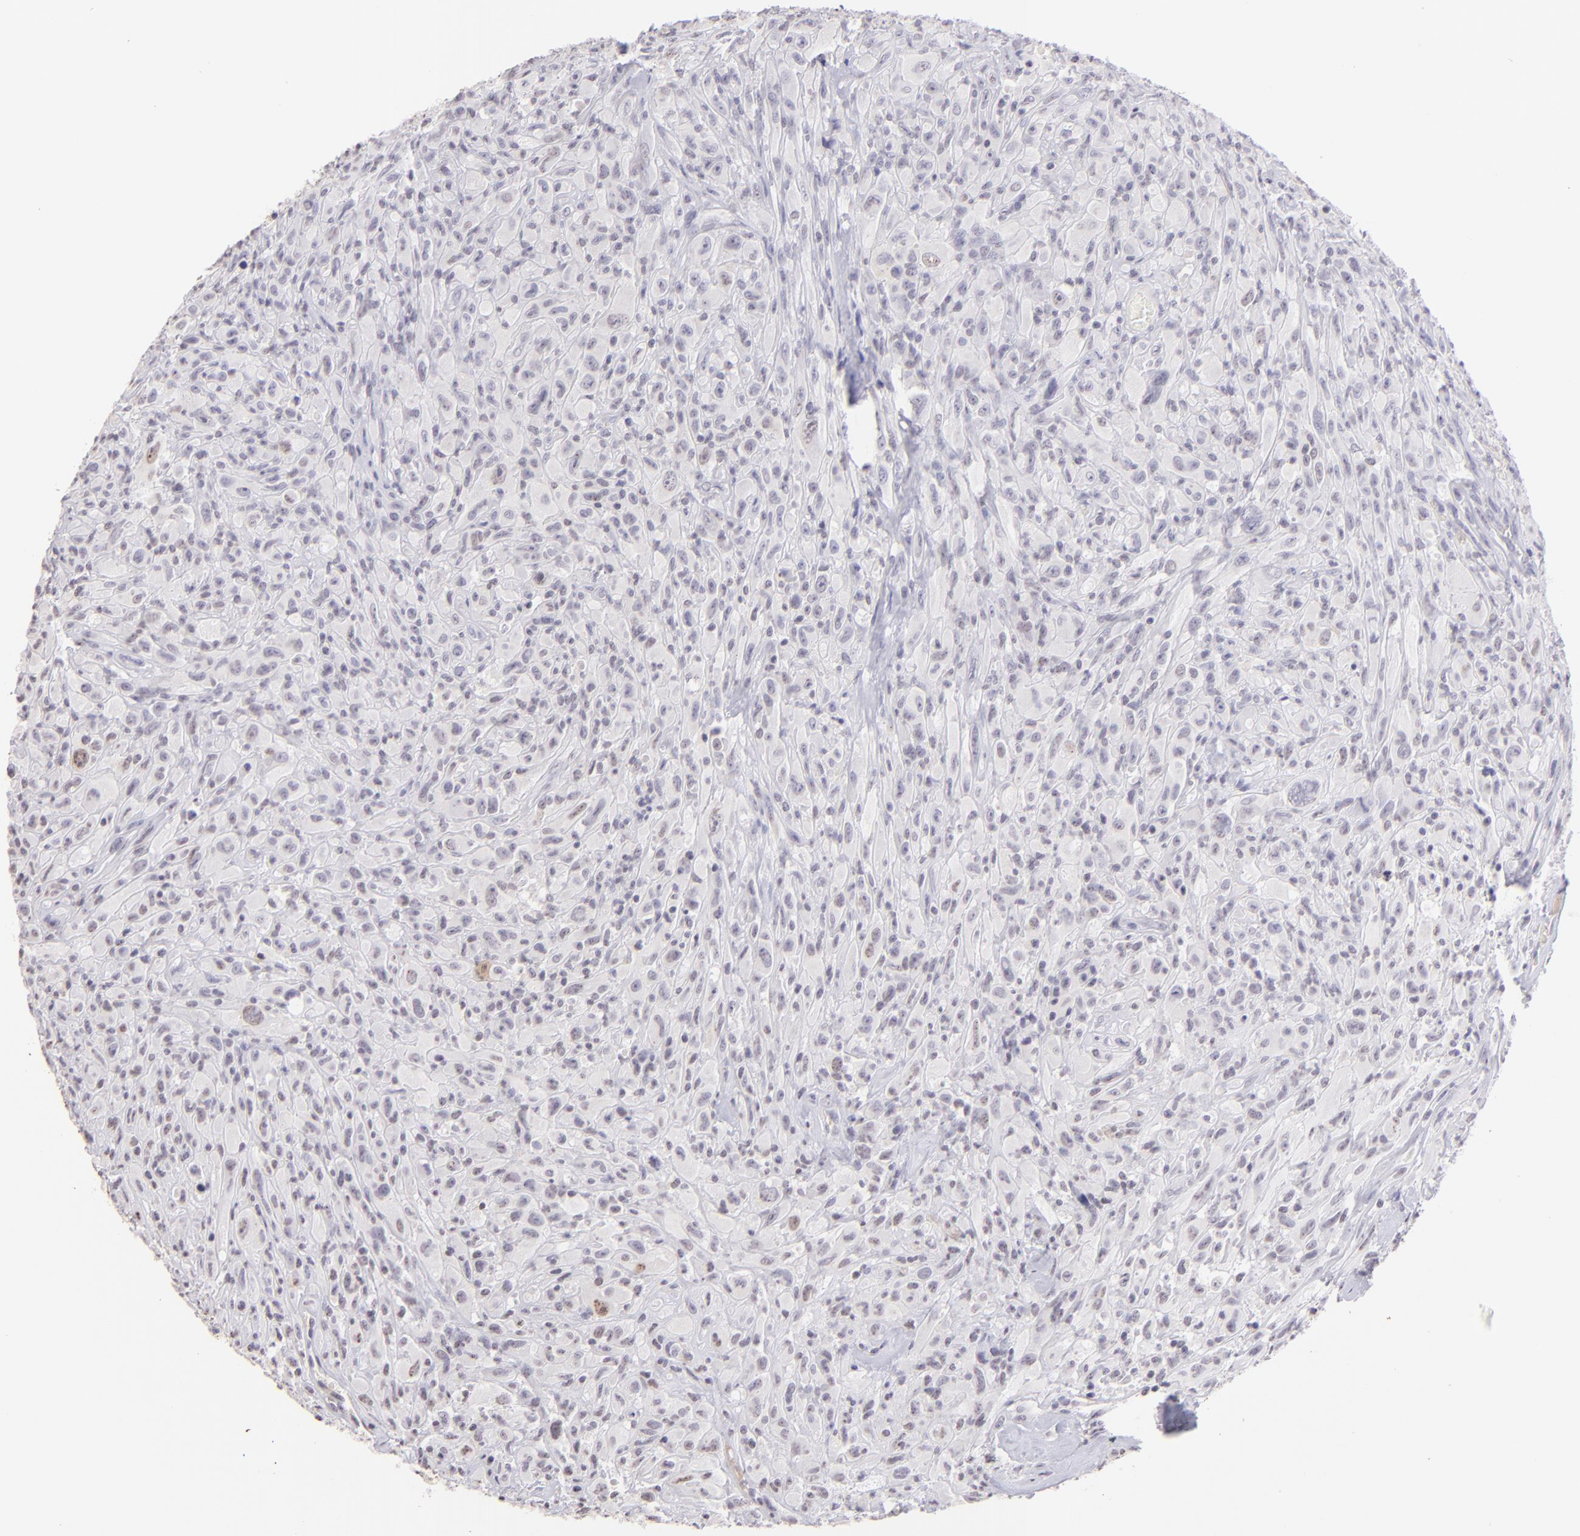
{"staining": {"intensity": "negative", "quantity": "none", "location": "none"}, "tissue": "glioma", "cell_type": "Tumor cells", "image_type": "cancer", "snomed": [{"axis": "morphology", "description": "Glioma, malignant, High grade"}, {"axis": "topography", "description": "Brain"}], "caption": "Tumor cells are negative for protein expression in human high-grade glioma (malignant).", "gene": "MAGEA1", "patient": {"sex": "male", "age": 48}}